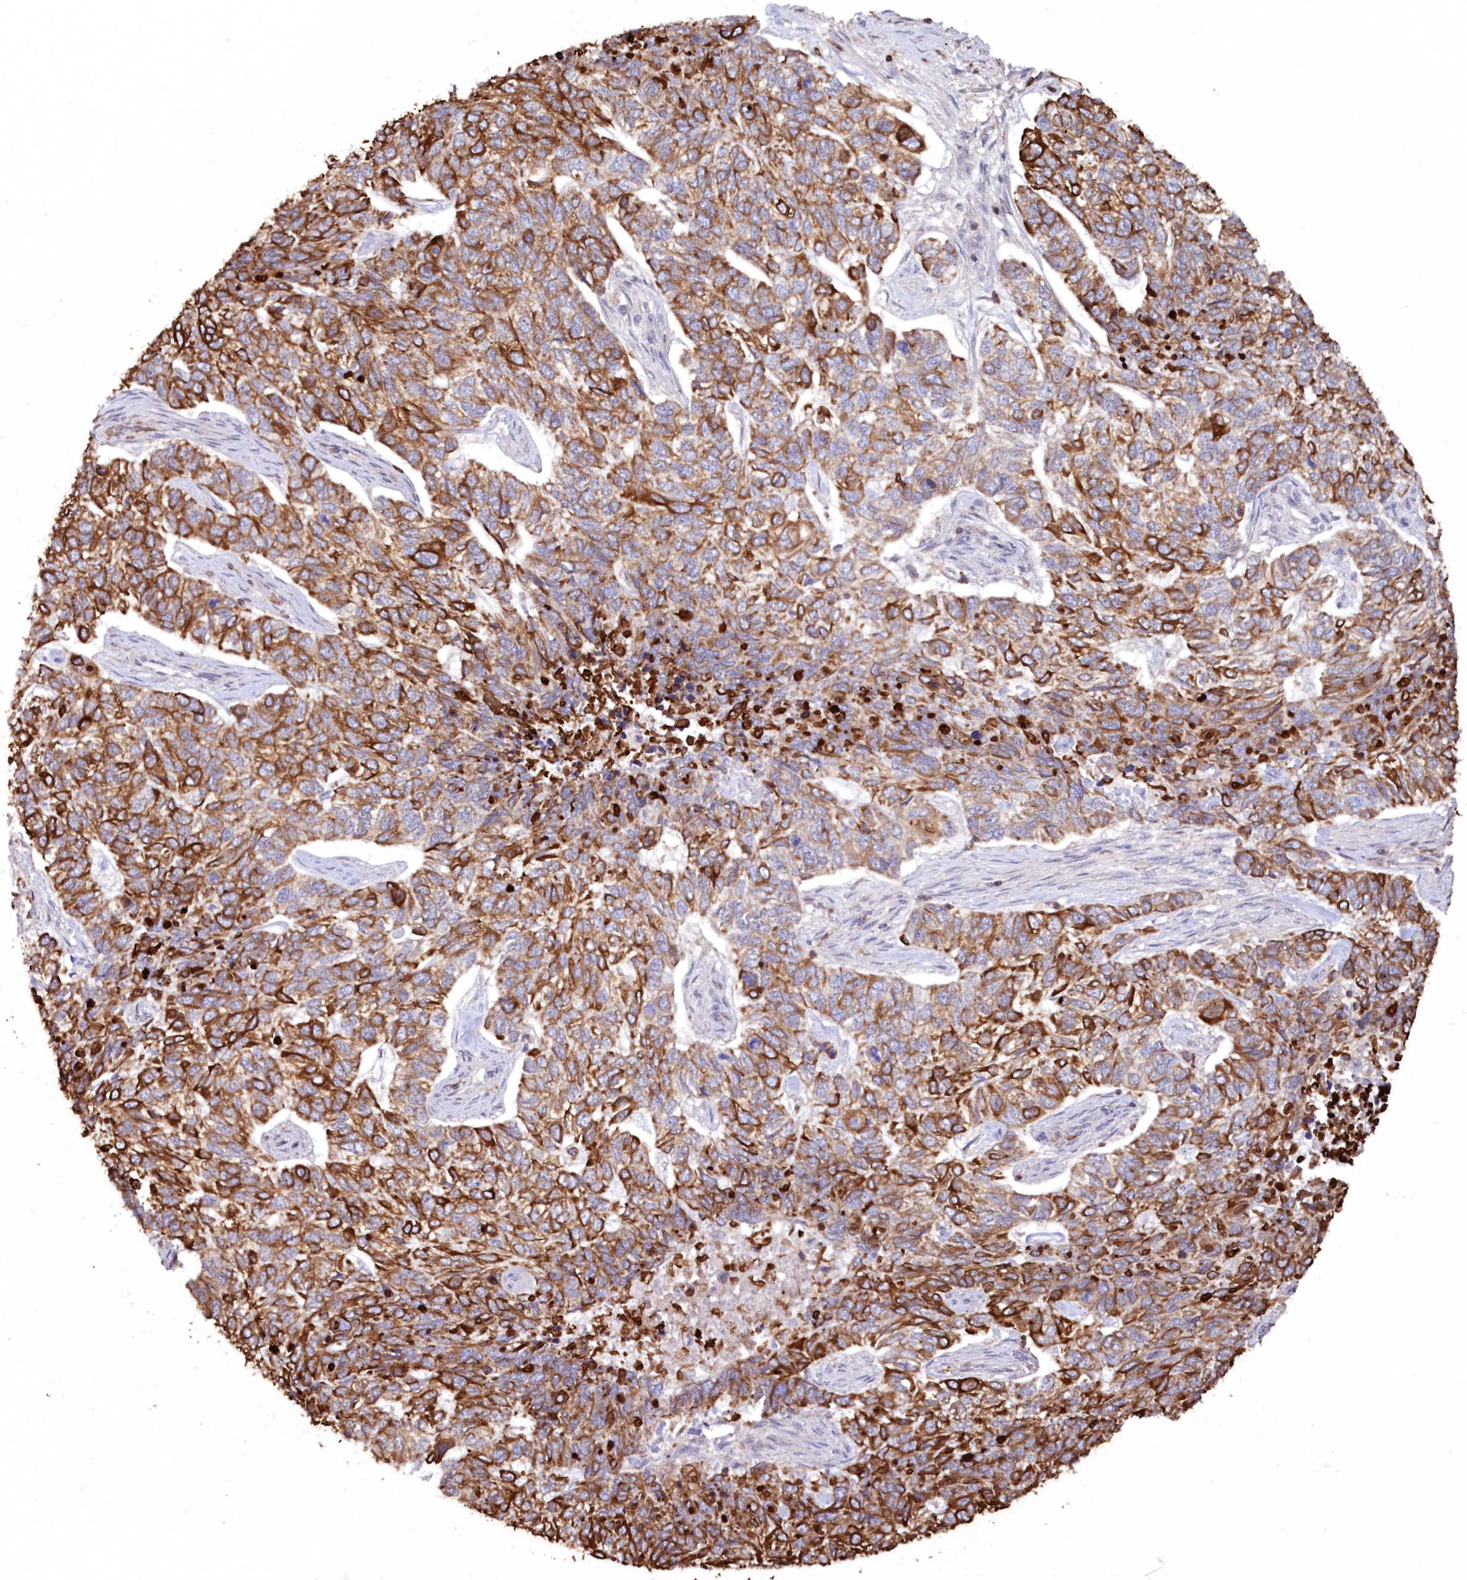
{"staining": {"intensity": "strong", "quantity": ">75%", "location": "cytoplasmic/membranous"}, "tissue": "skin cancer", "cell_type": "Tumor cells", "image_type": "cancer", "snomed": [{"axis": "morphology", "description": "Basal cell carcinoma"}, {"axis": "topography", "description": "Skin"}], "caption": "Protein positivity by IHC demonstrates strong cytoplasmic/membranous staining in about >75% of tumor cells in skin cancer (basal cell carcinoma).", "gene": "SNED1", "patient": {"sex": "female", "age": 65}}